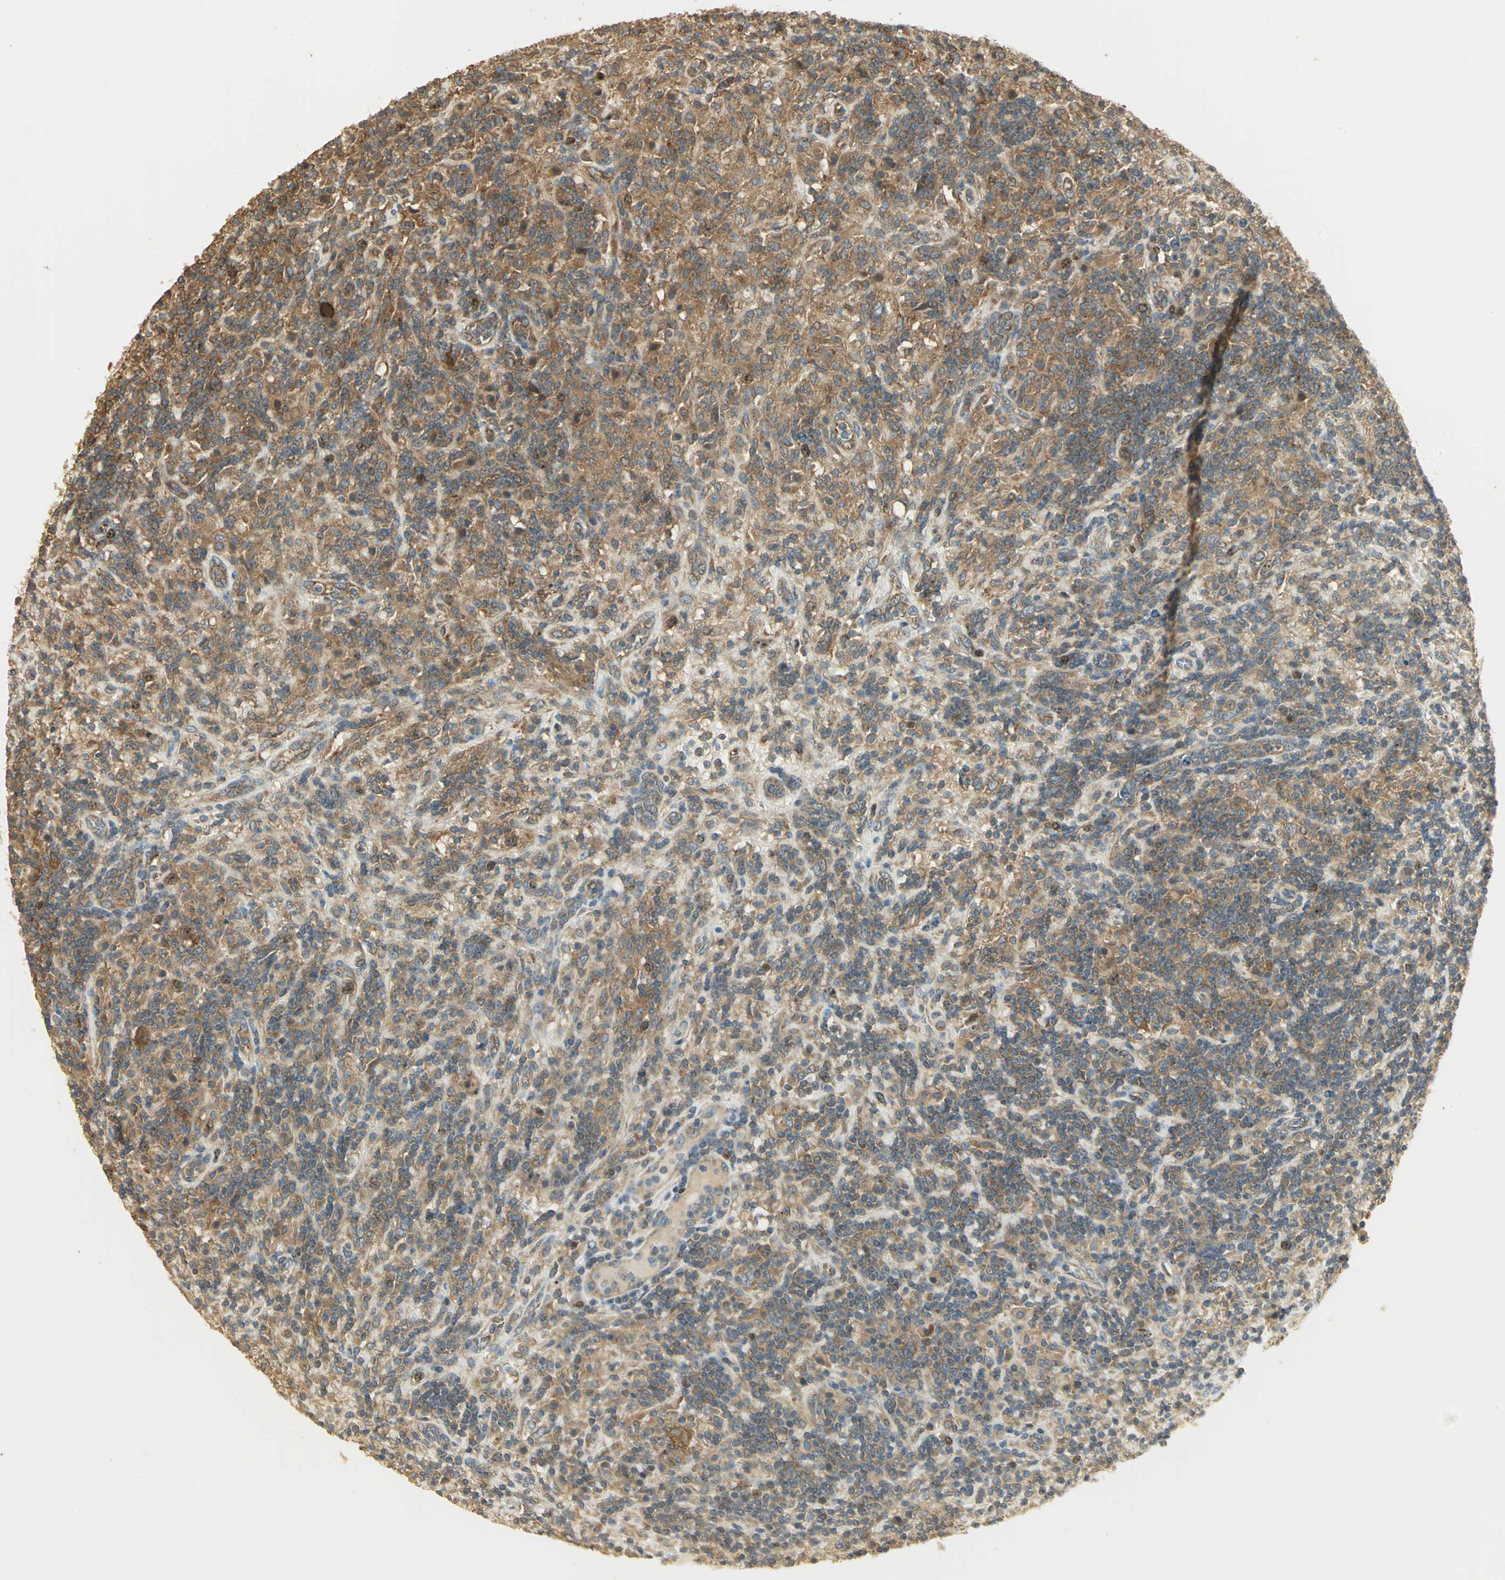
{"staining": {"intensity": "moderate", "quantity": ">75%", "location": "cytoplasmic/membranous"}, "tissue": "lymphoma", "cell_type": "Tumor cells", "image_type": "cancer", "snomed": [{"axis": "morphology", "description": "Hodgkin's disease, NOS"}, {"axis": "topography", "description": "Lymph node"}], "caption": "Immunohistochemistry (IHC) micrograph of neoplastic tissue: human lymphoma stained using immunohistochemistry (IHC) displays medium levels of moderate protein expression localized specifically in the cytoplasmic/membranous of tumor cells, appearing as a cytoplasmic/membranous brown color.", "gene": "RARS1", "patient": {"sex": "male", "age": 70}}